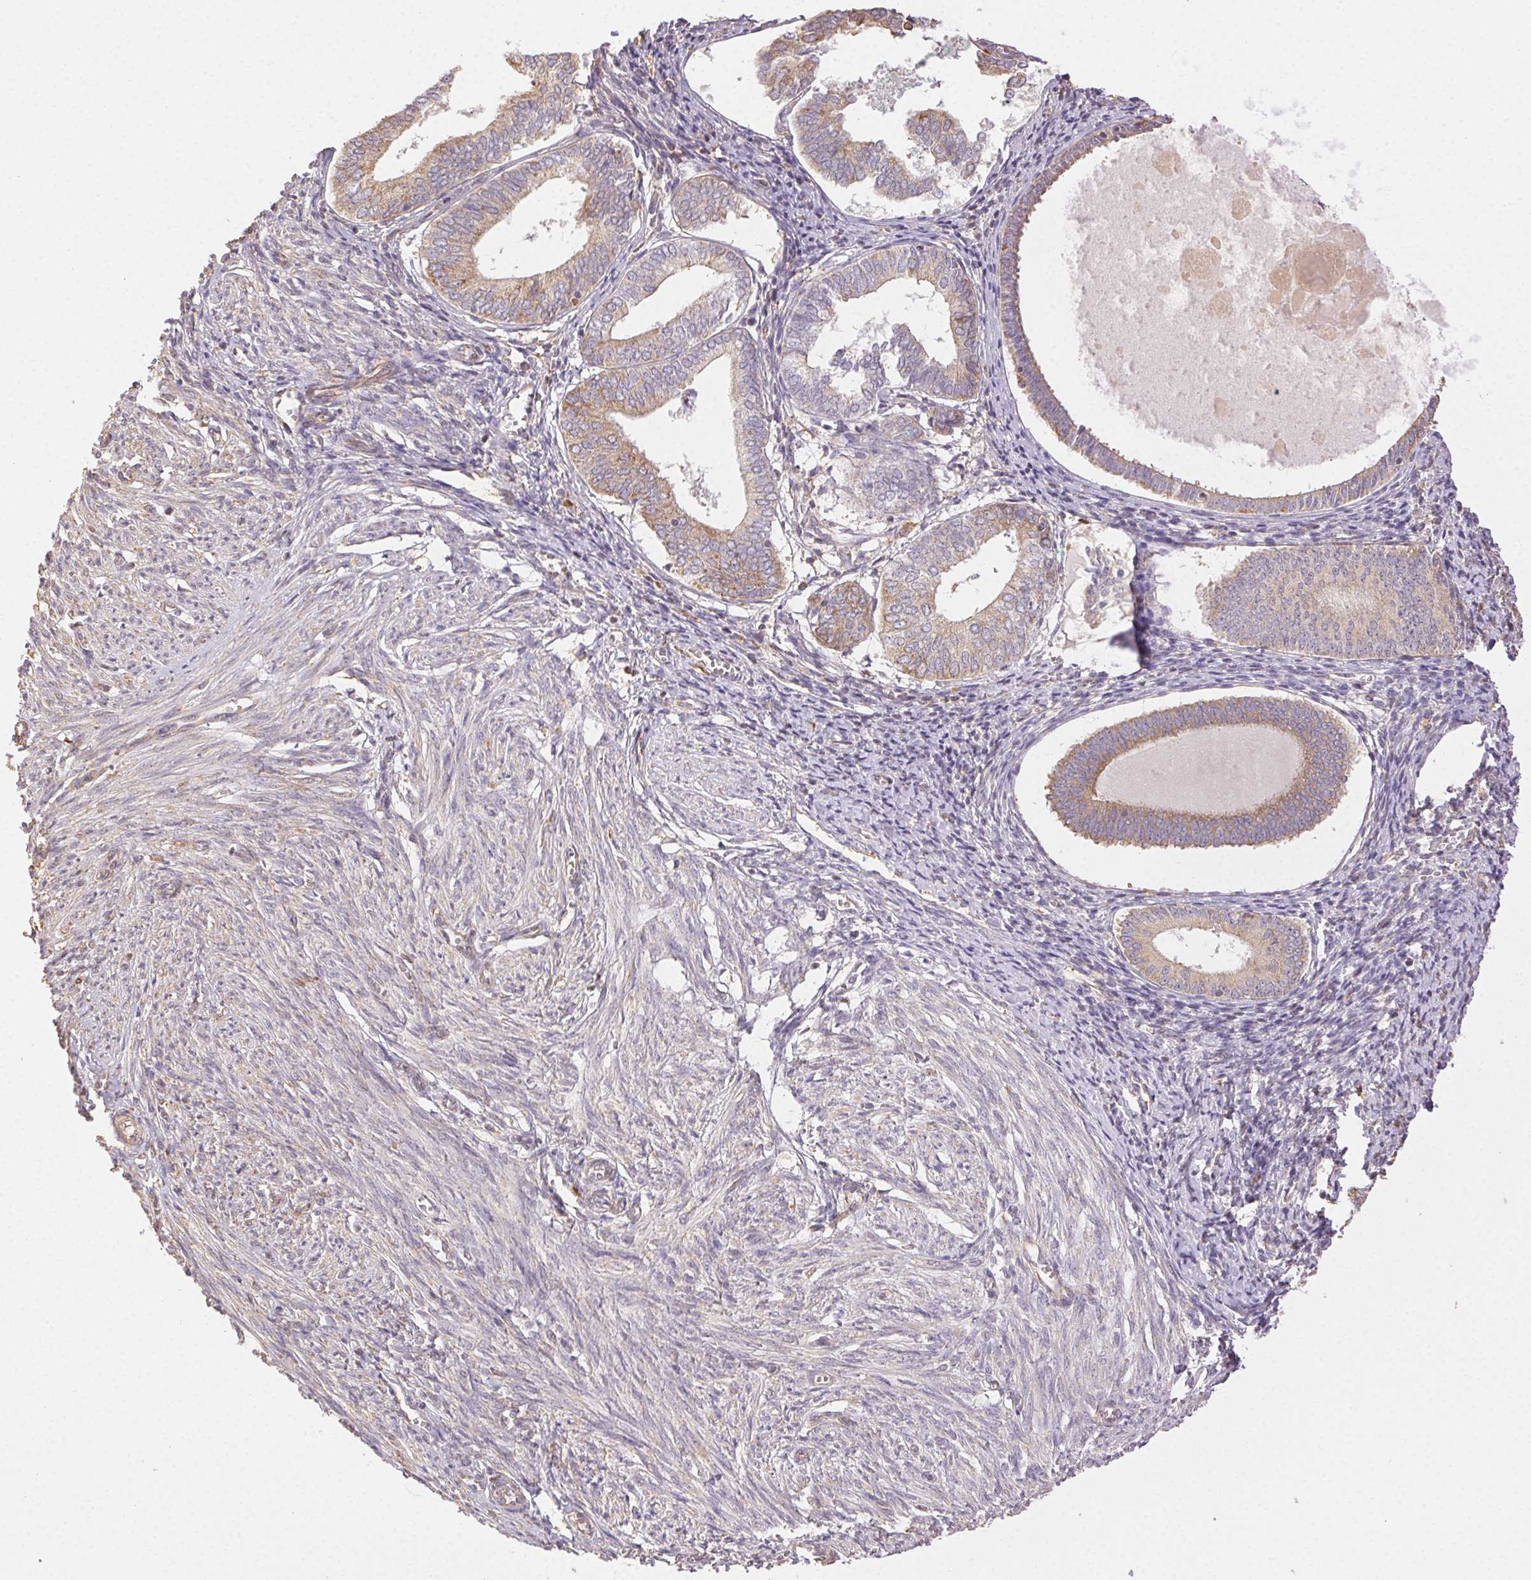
{"staining": {"intensity": "weak", "quantity": "25%-75%", "location": "cytoplasmic/membranous"}, "tissue": "endometrium", "cell_type": "Cells in endometrial stroma", "image_type": "normal", "snomed": [{"axis": "morphology", "description": "Normal tissue, NOS"}, {"axis": "topography", "description": "Endometrium"}], "caption": "A low amount of weak cytoplasmic/membranous expression is seen in about 25%-75% of cells in endometrial stroma in normal endometrium.", "gene": "ENTREP1", "patient": {"sex": "female", "age": 50}}